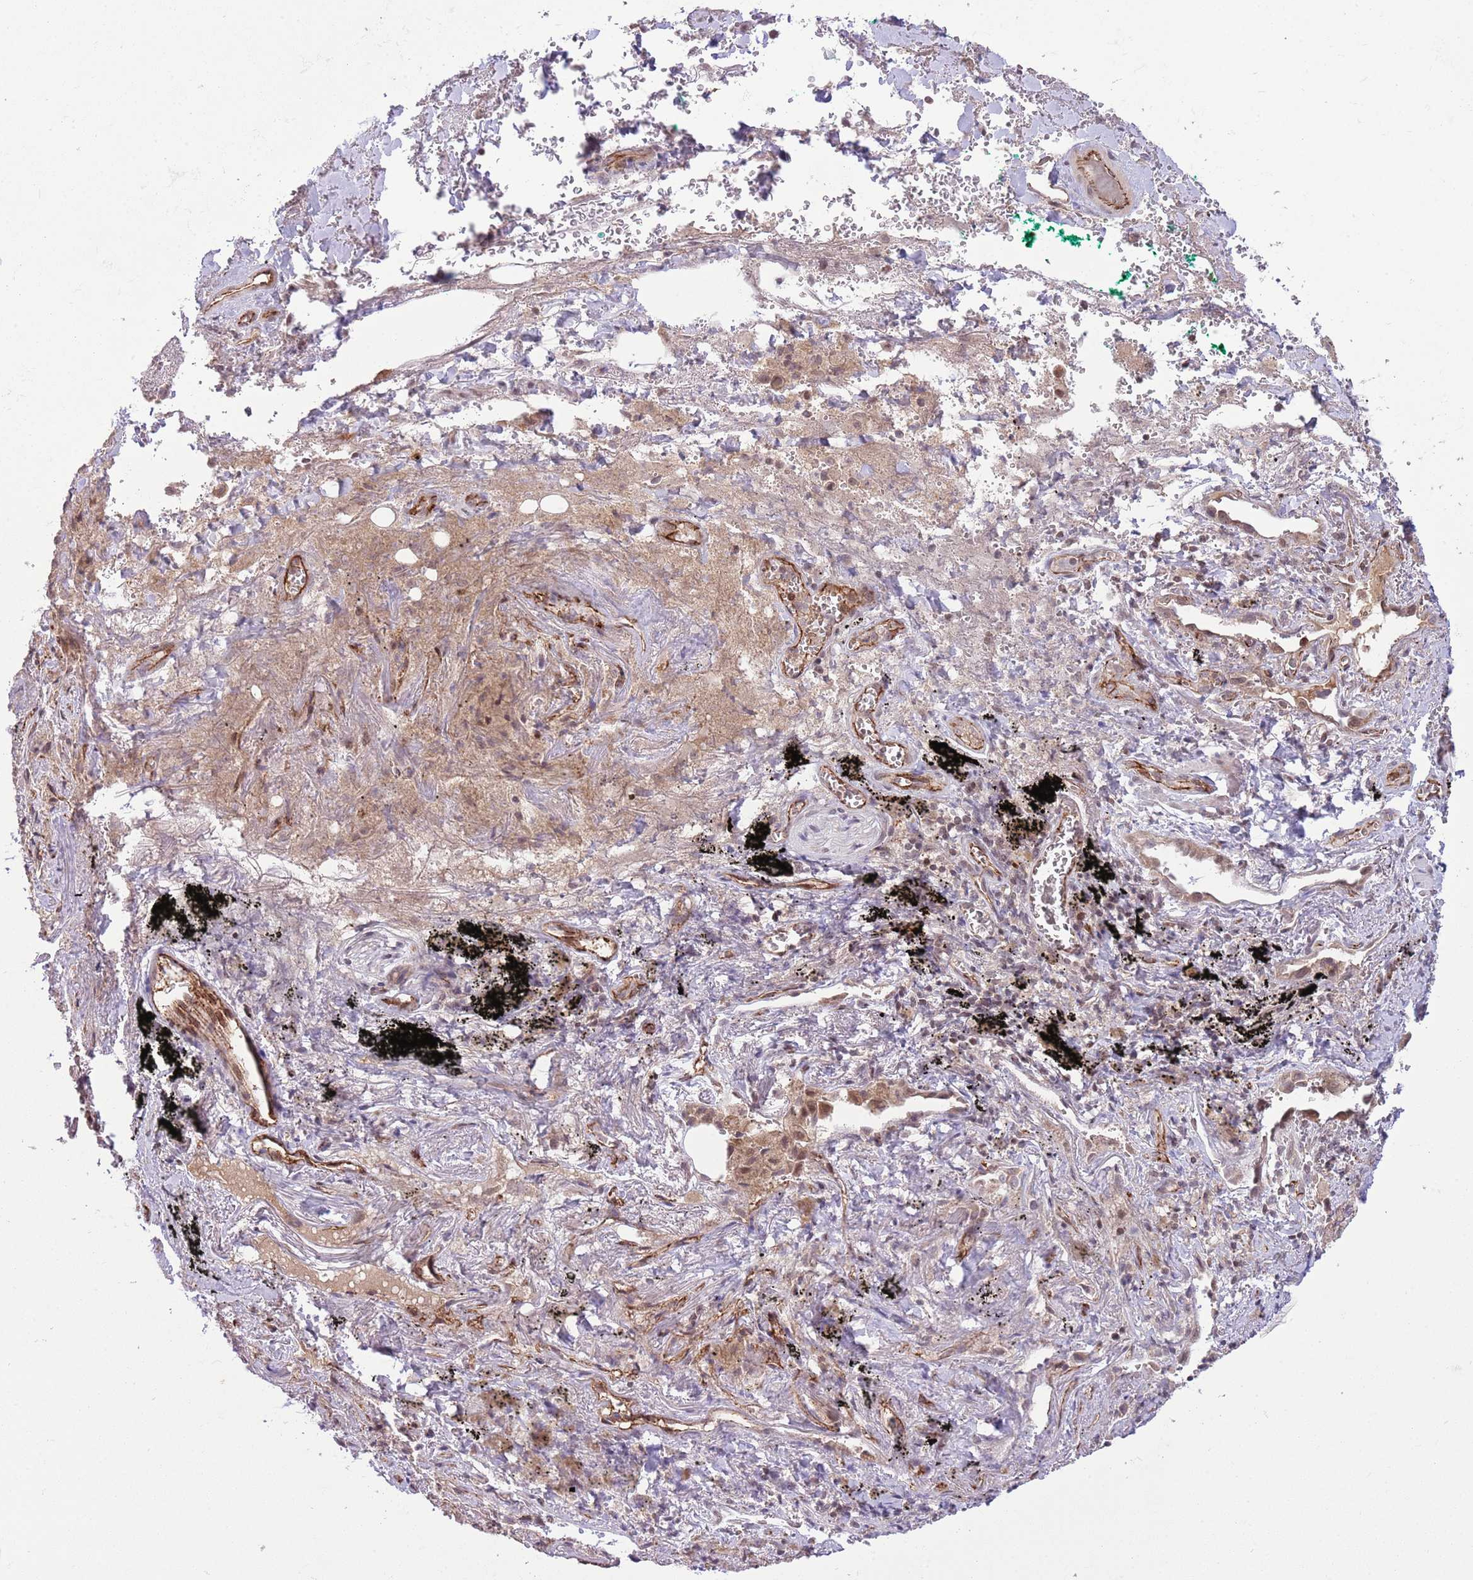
{"staining": {"intensity": "weak", "quantity": ">75%", "location": "cytoplasmic/membranous"}, "tissue": "adipose tissue", "cell_type": "Adipocytes", "image_type": "normal", "snomed": [{"axis": "morphology", "description": "Normal tissue, NOS"}, {"axis": "topography", "description": "Cartilage tissue"}], "caption": "A high-resolution micrograph shows immunohistochemistry (IHC) staining of normal adipose tissue, which displays weak cytoplasmic/membranous positivity in about >75% of adipocytes. The staining was performed using DAB (3,3'-diaminobenzidine), with brown indicating positive protein expression. Nuclei are stained blue with hematoxylin.", "gene": "DPP10", "patient": {"sex": "male", "age": 66}}